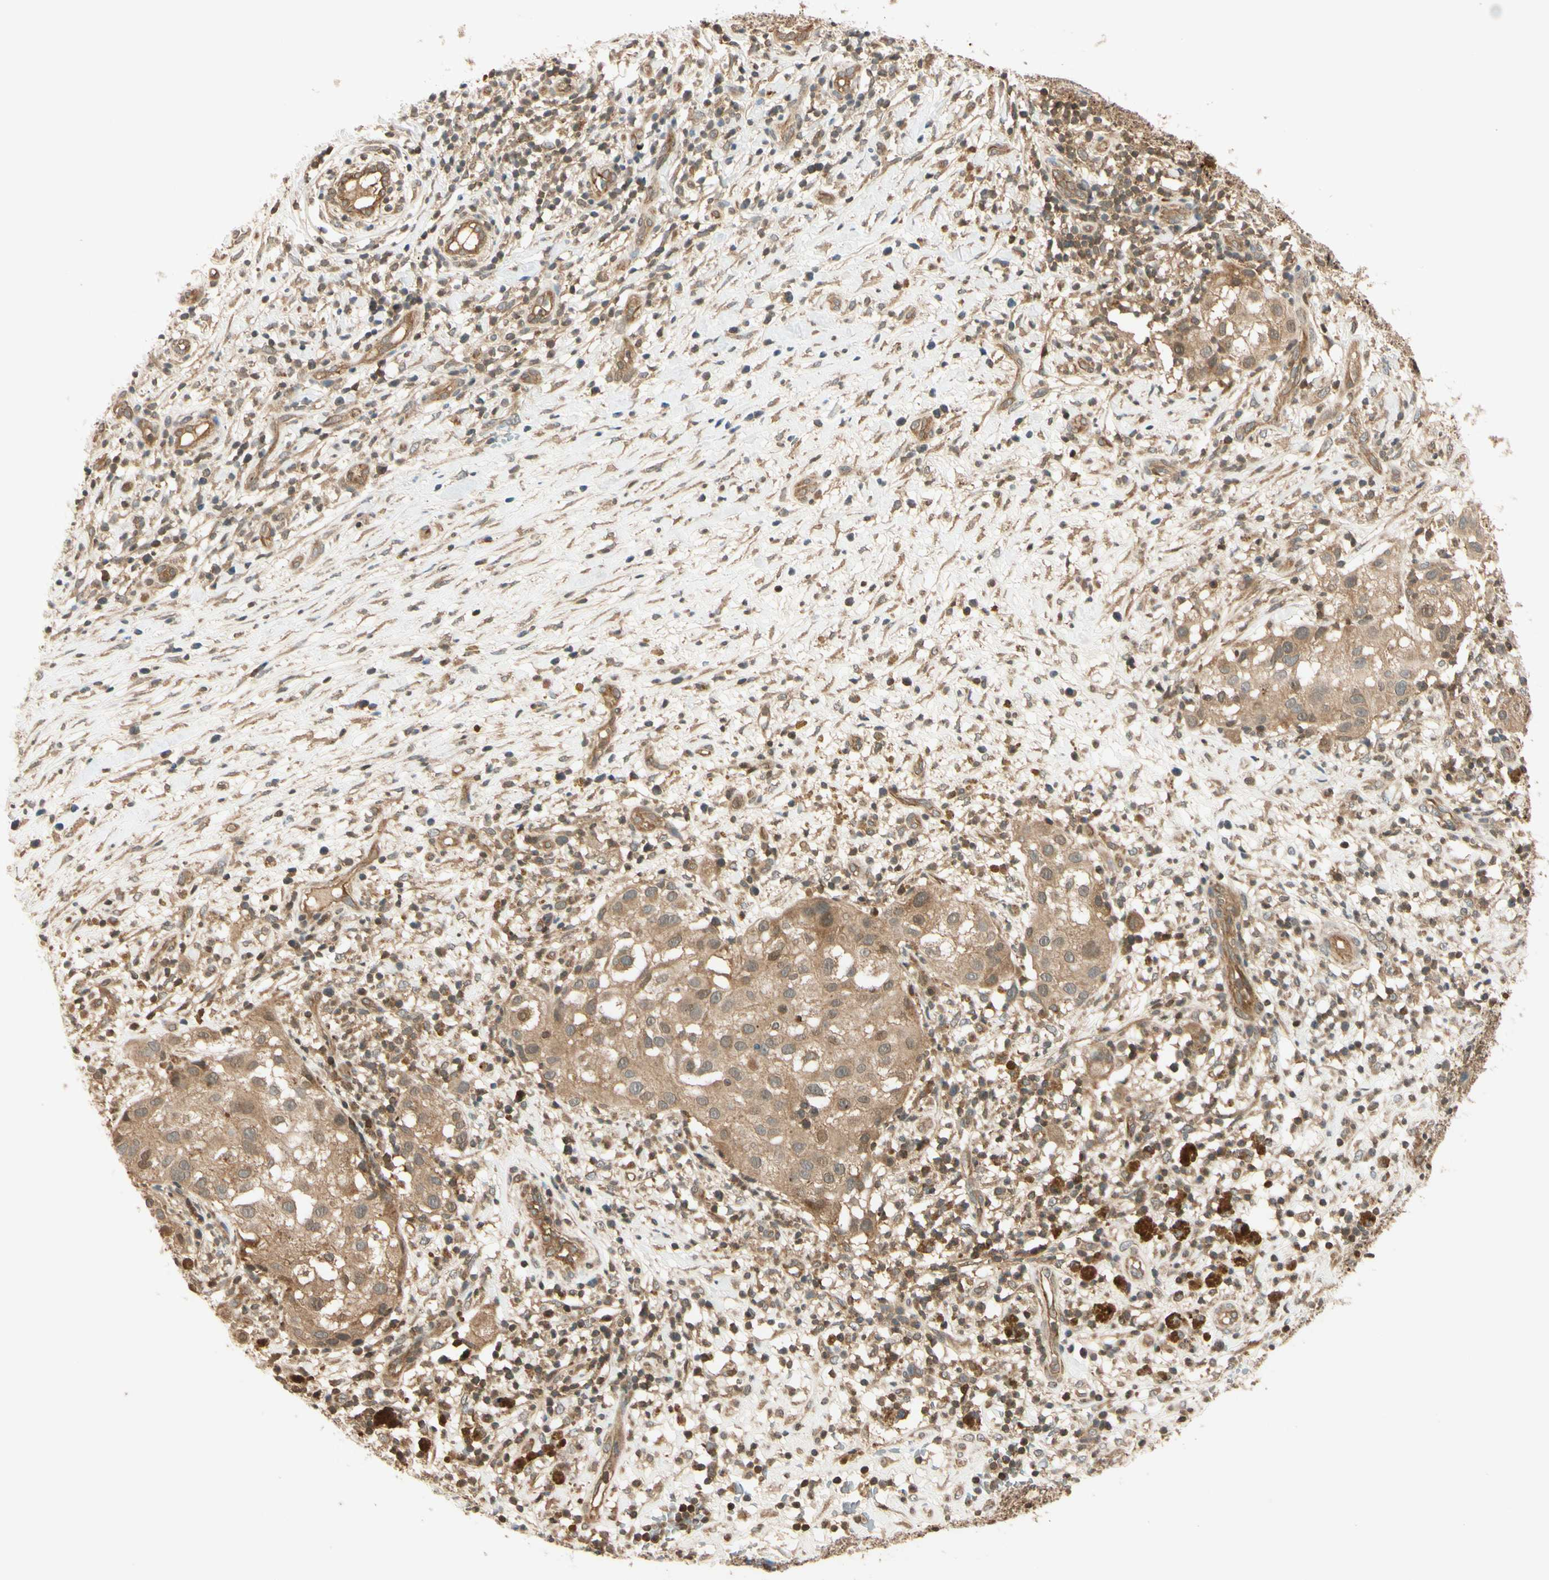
{"staining": {"intensity": "moderate", "quantity": ">75%", "location": "cytoplasmic/membranous"}, "tissue": "melanoma", "cell_type": "Tumor cells", "image_type": "cancer", "snomed": [{"axis": "morphology", "description": "Necrosis, NOS"}, {"axis": "morphology", "description": "Malignant melanoma, NOS"}, {"axis": "topography", "description": "Skin"}], "caption": "Human melanoma stained for a protein (brown) reveals moderate cytoplasmic/membranous positive staining in approximately >75% of tumor cells.", "gene": "EPHA8", "patient": {"sex": "female", "age": 87}}